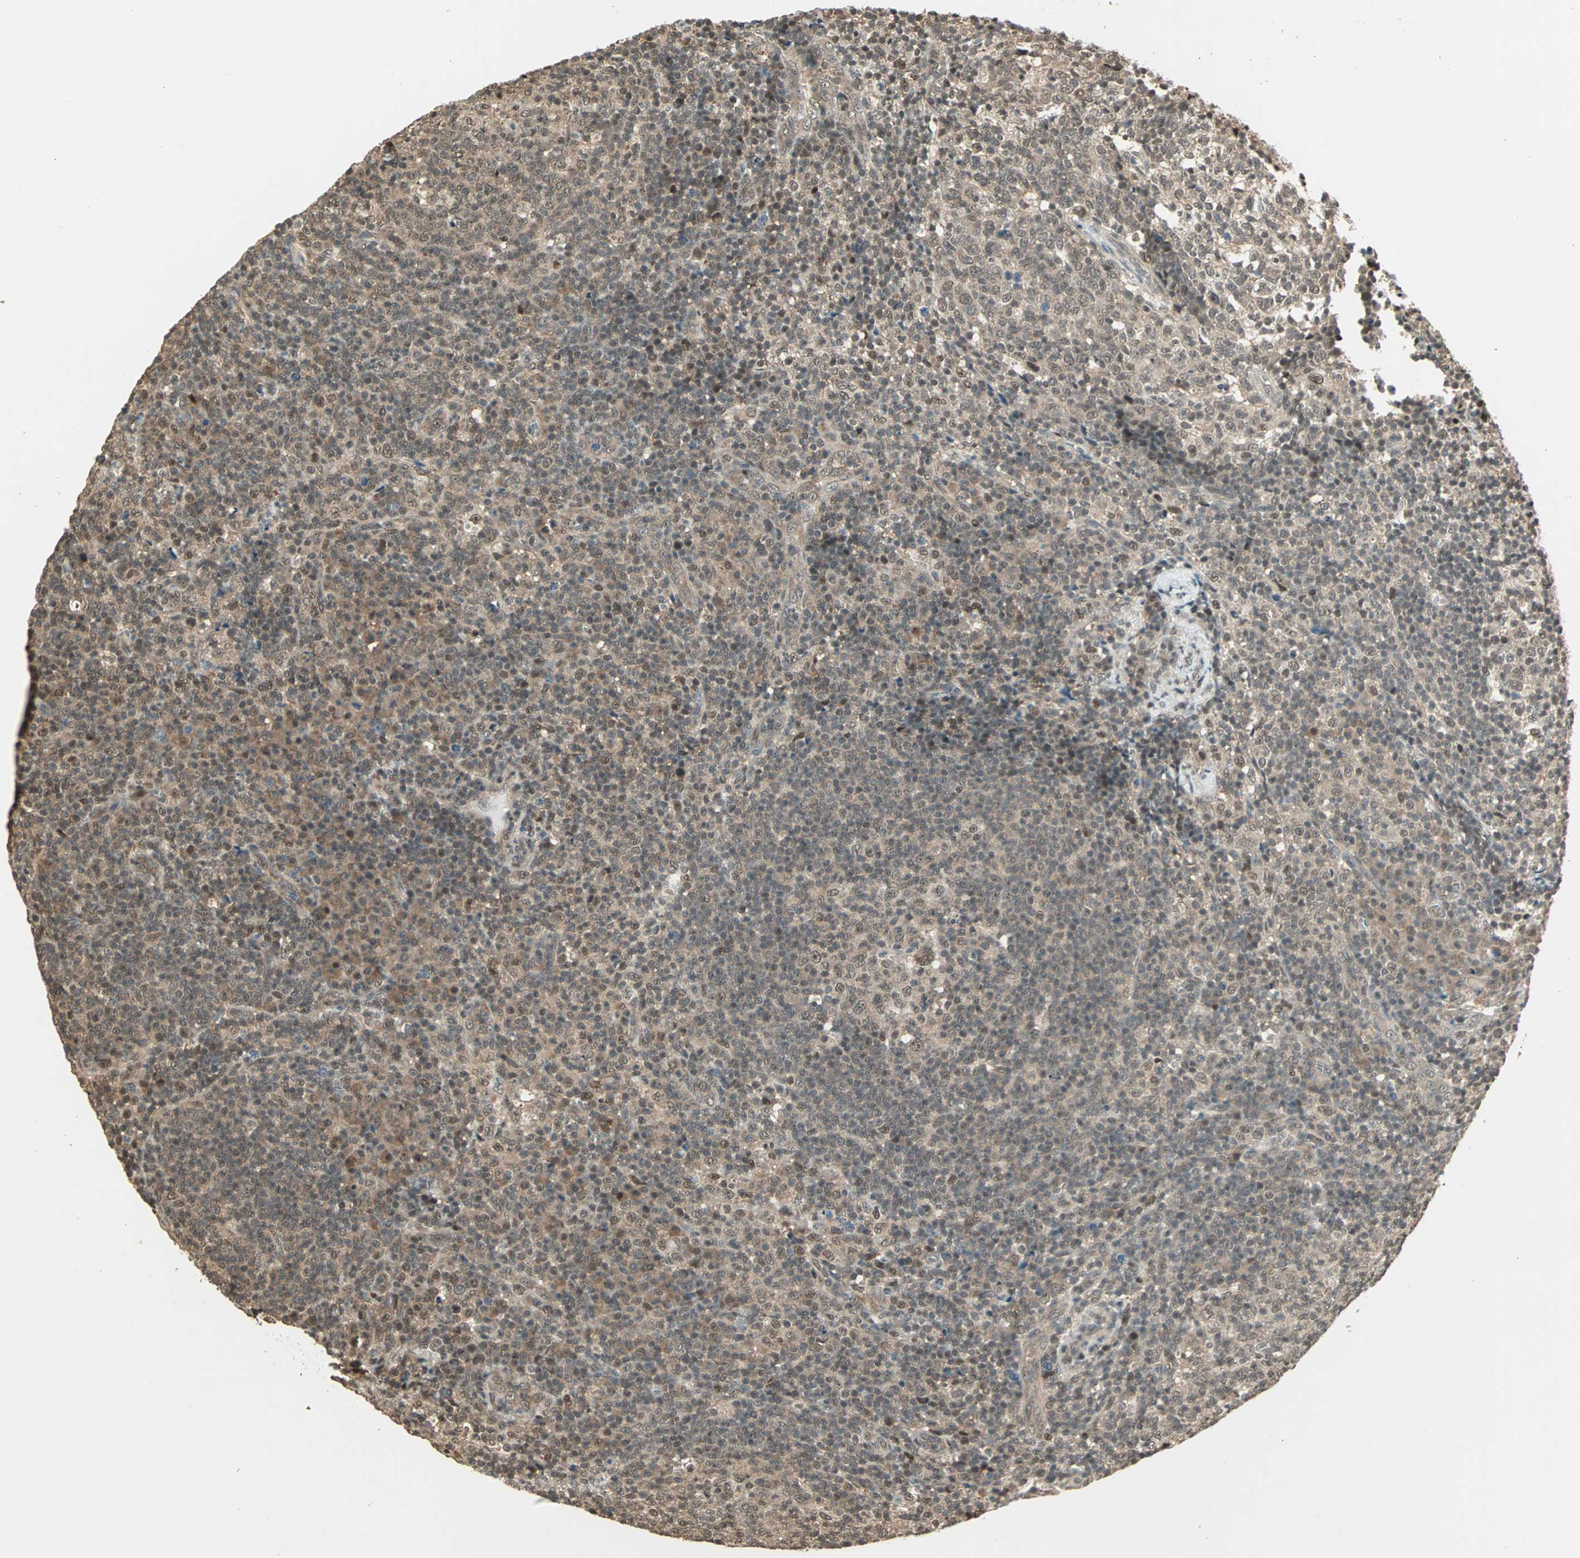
{"staining": {"intensity": "weak", "quantity": ">75%", "location": "cytoplasmic/membranous,nuclear"}, "tissue": "lymph node", "cell_type": "Germinal center cells", "image_type": "normal", "snomed": [{"axis": "morphology", "description": "Normal tissue, NOS"}, {"axis": "morphology", "description": "Inflammation, NOS"}, {"axis": "topography", "description": "Lymph node"}], "caption": "DAB immunohistochemical staining of benign lymph node reveals weak cytoplasmic/membranous,nuclear protein staining in approximately >75% of germinal center cells. (brown staining indicates protein expression, while blue staining denotes nuclei).", "gene": "ZNF701", "patient": {"sex": "male", "age": 55}}